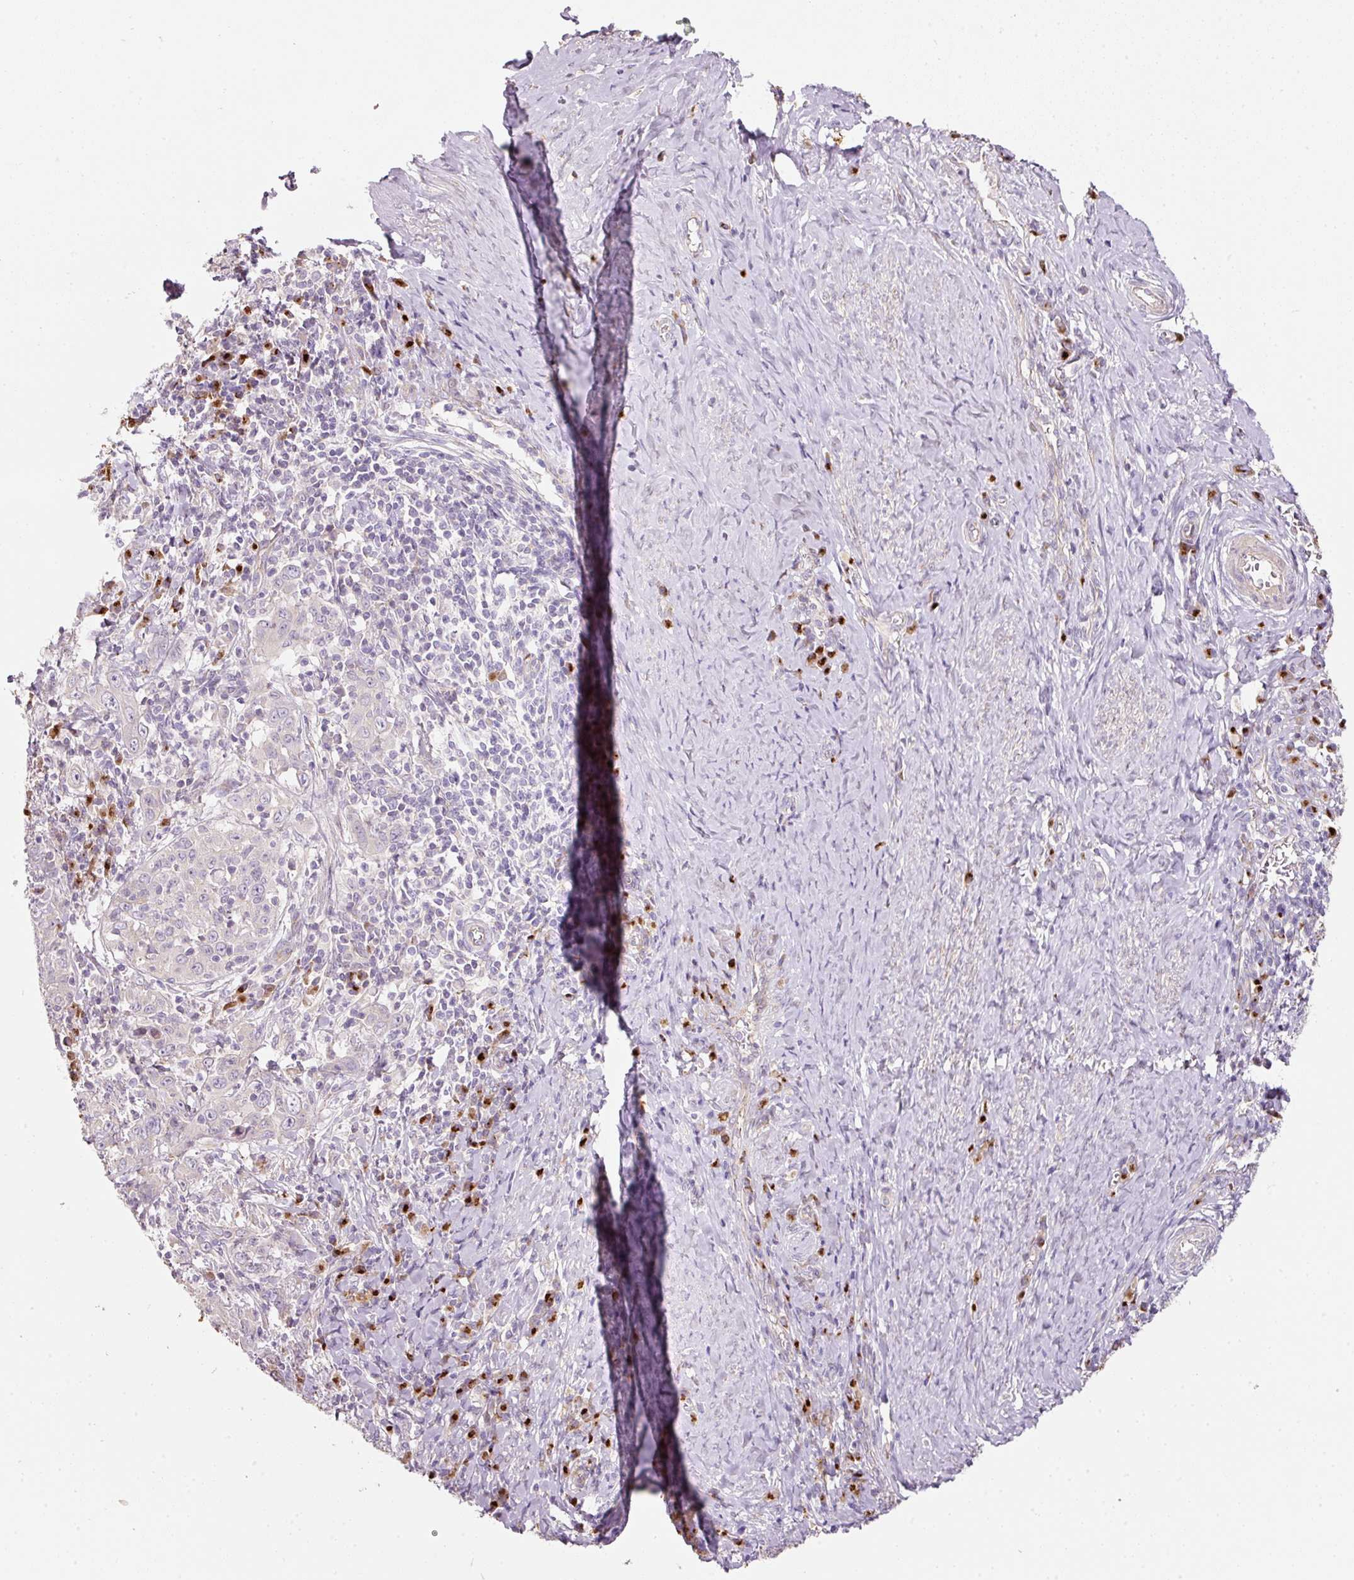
{"staining": {"intensity": "negative", "quantity": "none", "location": "none"}, "tissue": "cervical cancer", "cell_type": "Tumor cells", "image_type": "cancer", "snomed": [{"axis": "morphology", "description": "Squamous cell carcinoma, NOS"}, {"axis": "topography", "description": "Cervix"}], "caption": "This image is of squamous cell carcinoma (cervical) stained with IHC to label a protein in brown with the nuclei are counter-stained blue. There is no expression in tumor cells.", "gene": "NBPF11", "patient": {"sex": "female", "age": 46}}